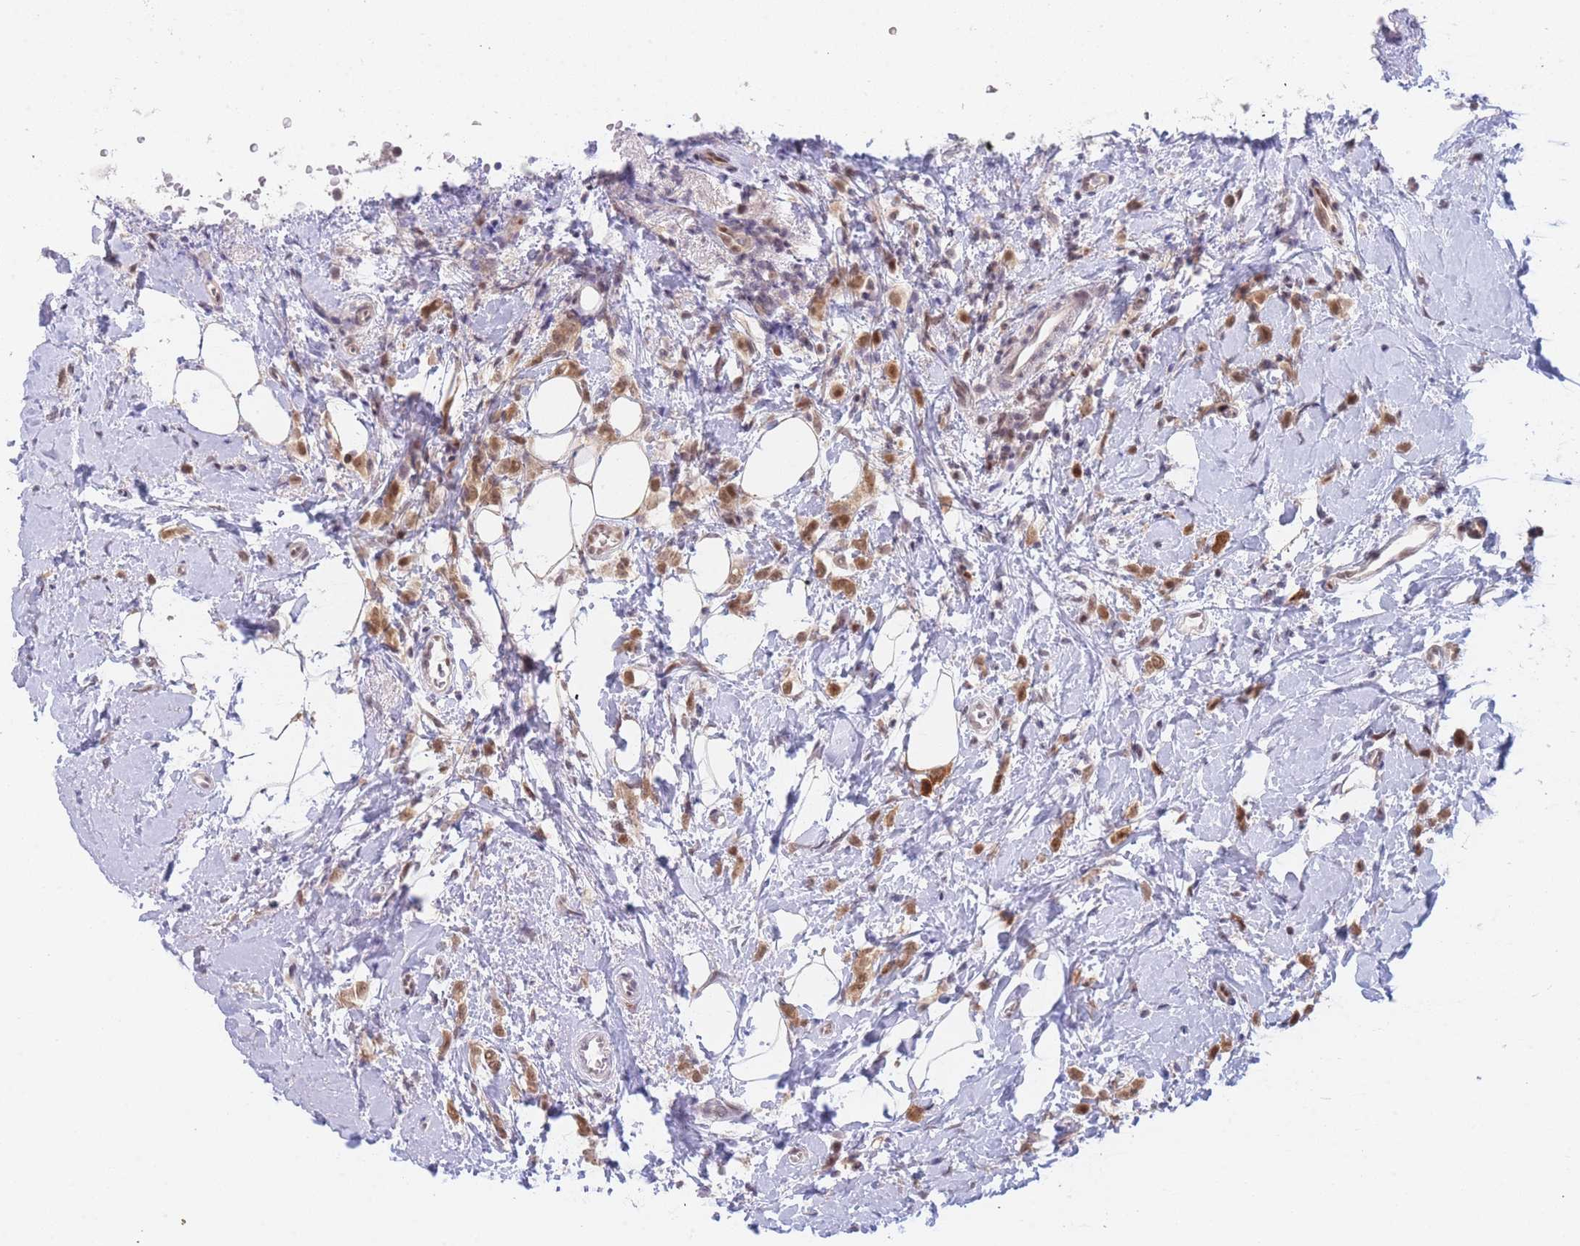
{"staining": {"intensity": "moderate", "quantity": ">75%", "location": "cytoplasmic/membranous,nuclear"}, "tissue": "breast cancer", "cell_type": "Tumor cells", "image_type": "cancer", "snomed": [{"axis": "morphology", "description": "Lobular carcinoma"}, {"axis": "topography", "description": "Breast"}], "caption": "Immunohistochemical staining of breast cancer (lobular carcinoma) demonstrates moderate cytoplasmic/membranous and nuclear protein expression in about >75% of tumor cells.", "gene": "DEAF1", "patient": {"sex": "female", "age": 47}}